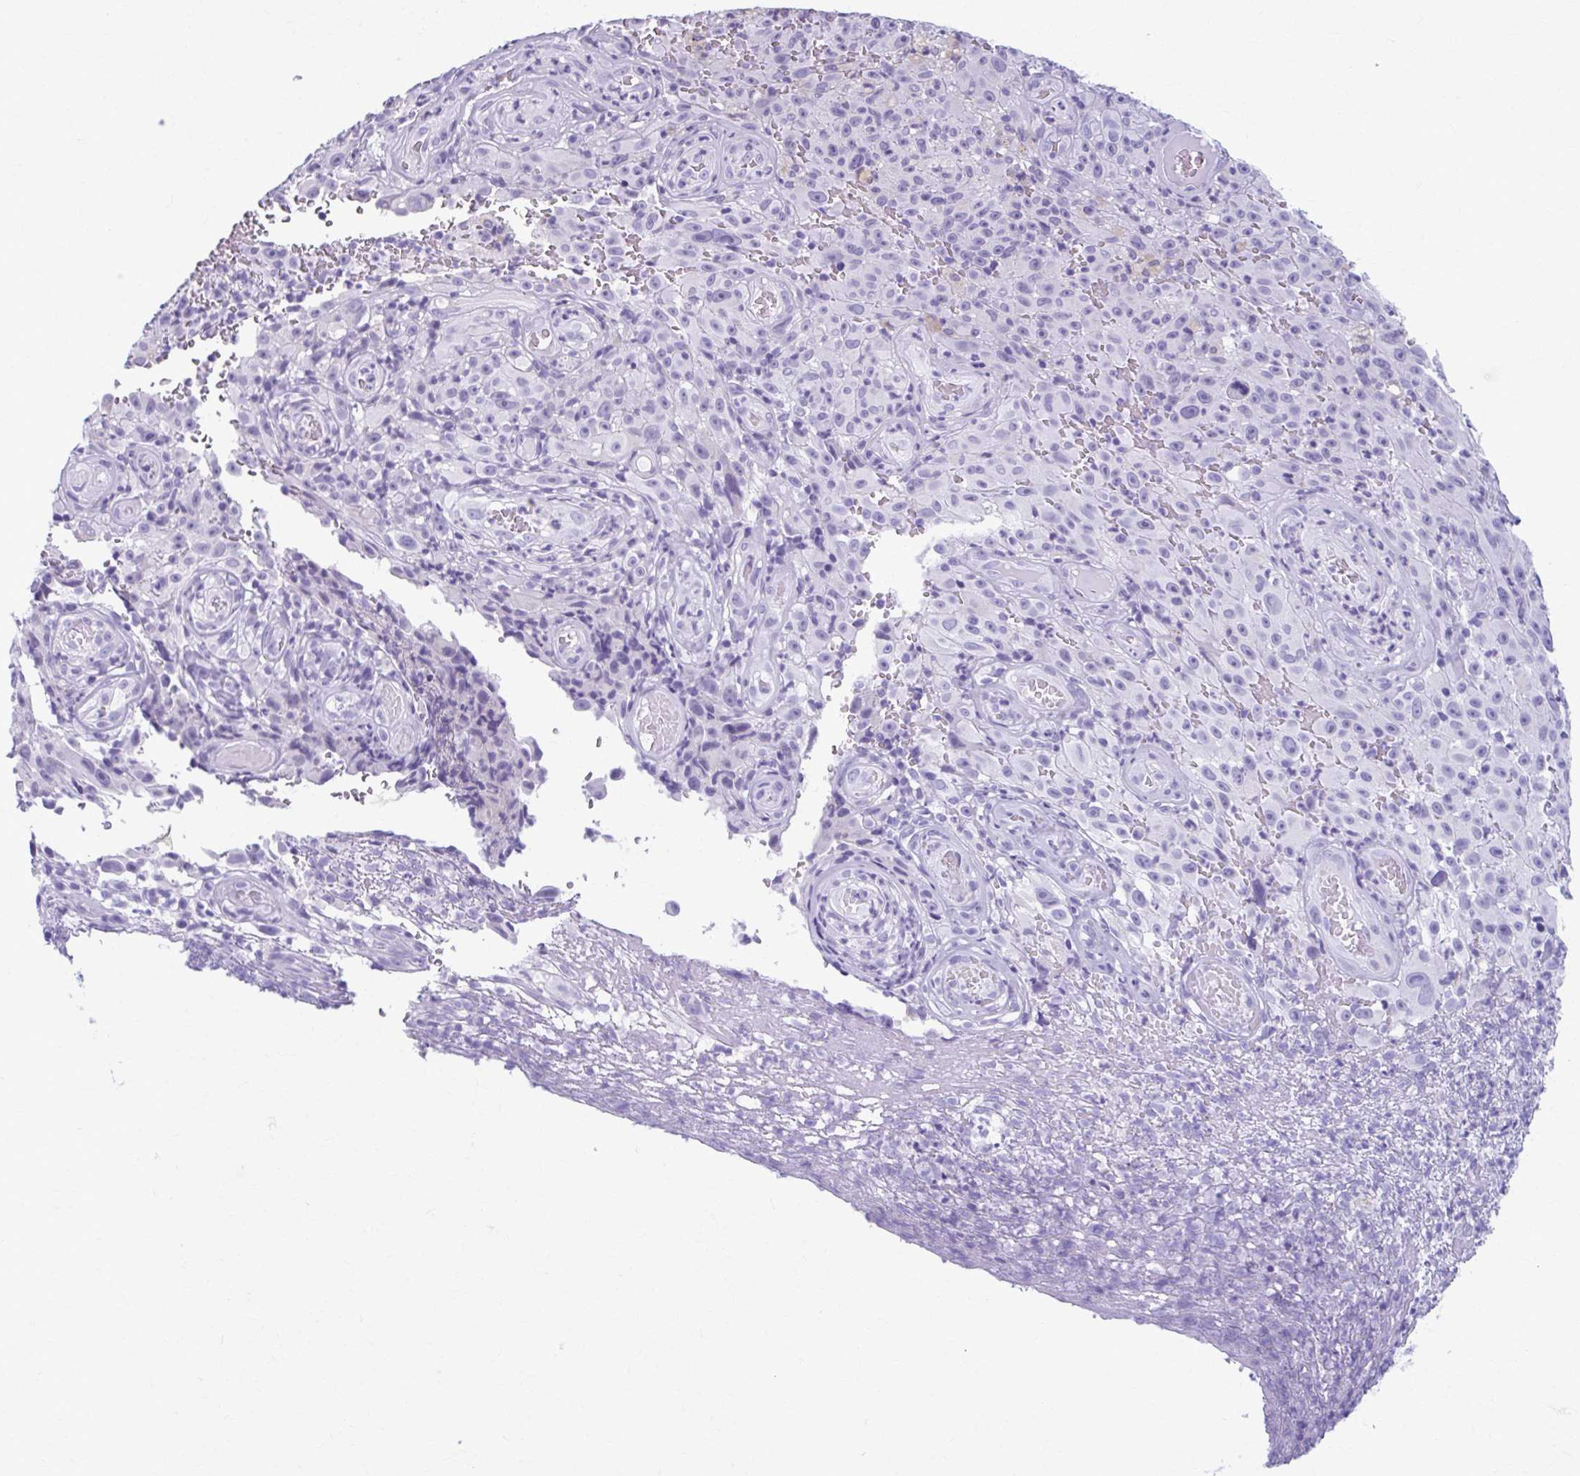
{"staining": {"intensity": "negative", "quantity": "none", "location": "none"}, "tissue": "melanoma", "cell_type": "Tumor cells", "image_type": "cancer", "snomed": [{"axis": "morphology", "description": "Malignant melanoma, NOS"}, {"axis": "topography", "description": "Skin"}], "caption": "Immunohistochemical staining of human malignant melanoma displays no significant positivity in tumor cells.", "gene": "MPLKIP", "patient": {"sex": "female", "age": 82}}